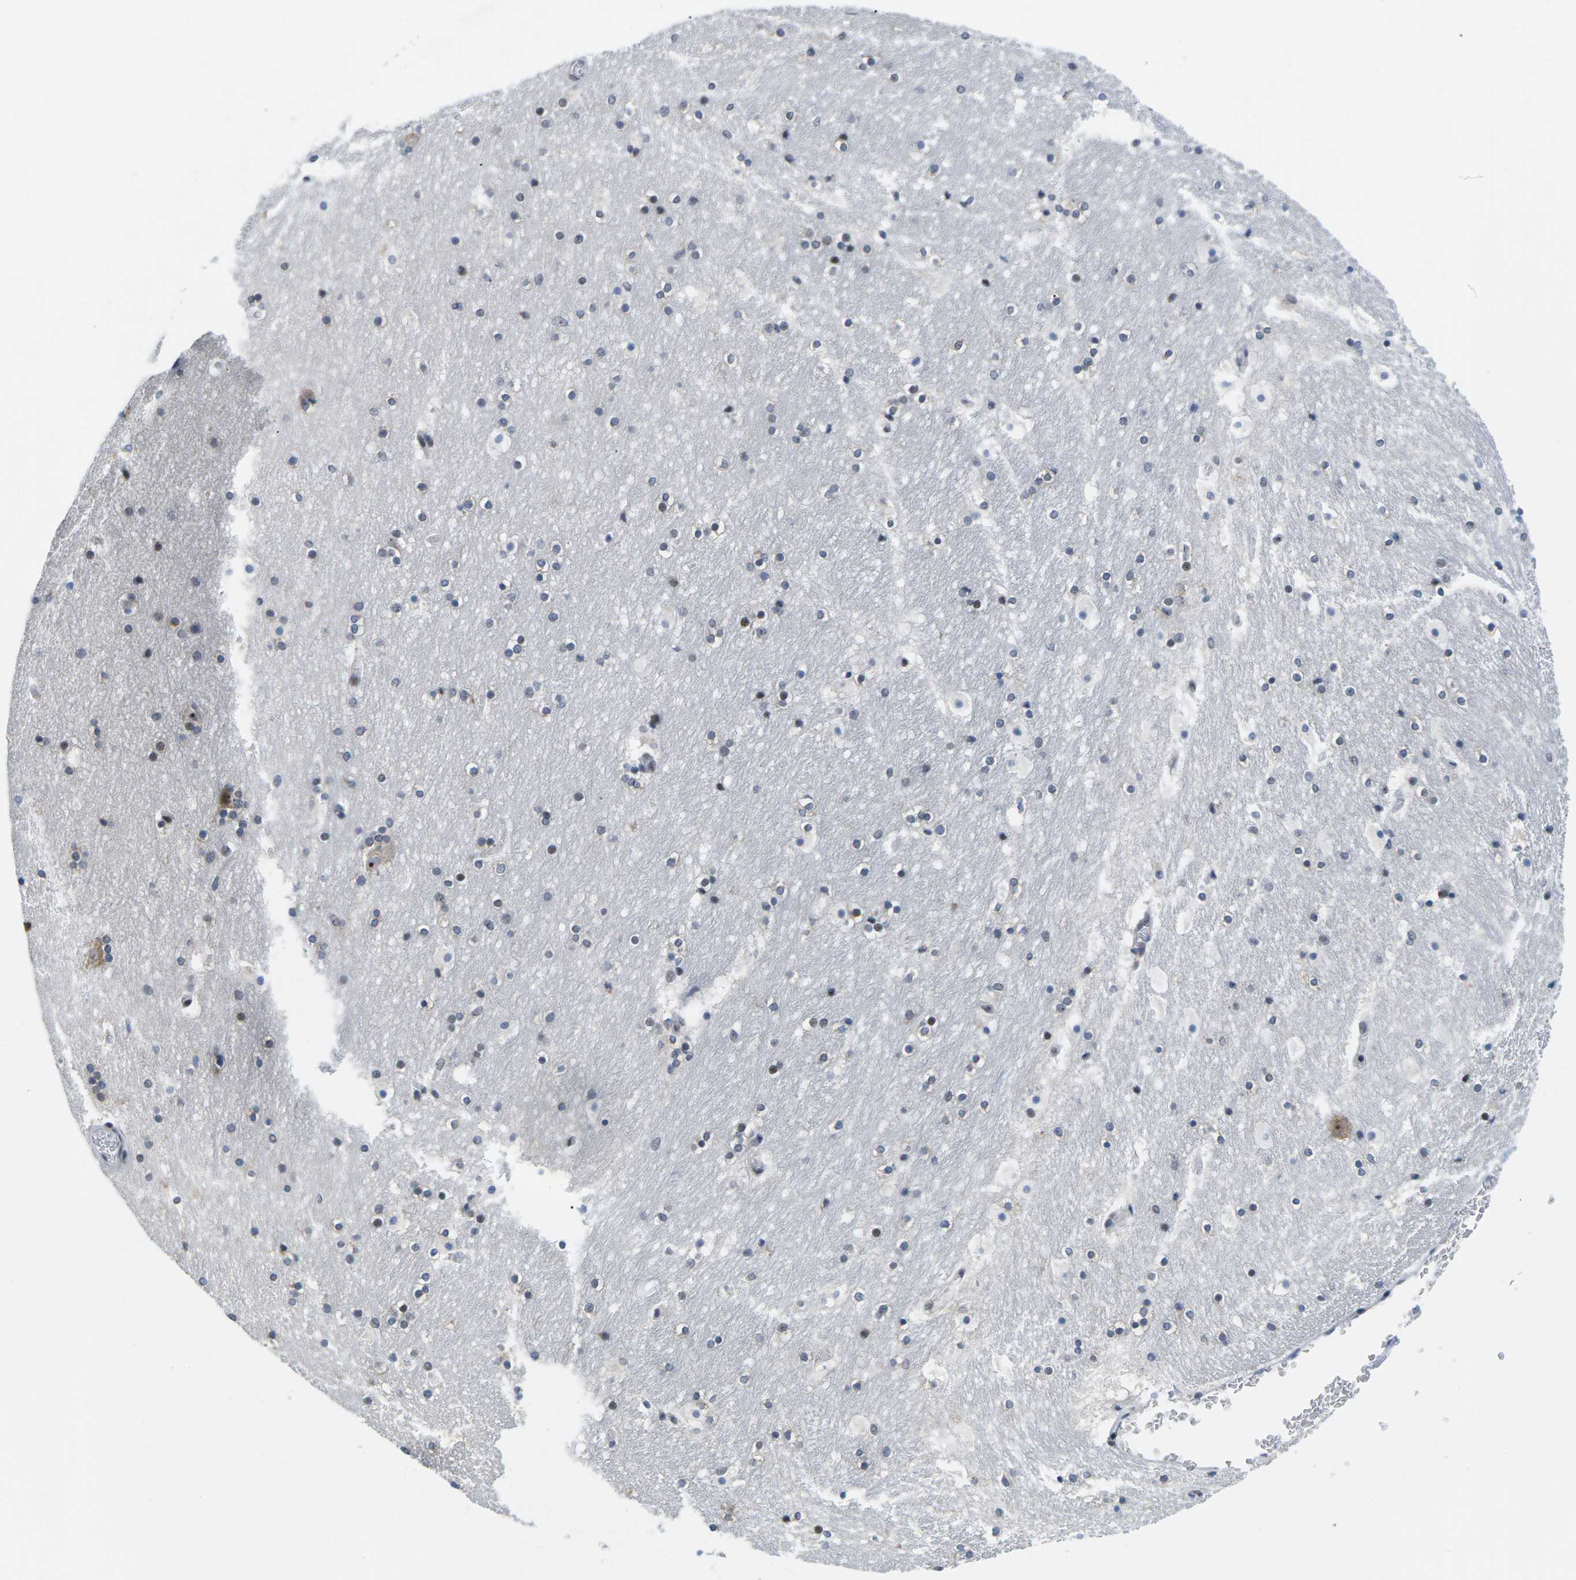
{"staining": {"intensity": "weak", "quantity": "<25%", "location": "nuclear"}, "tissue": "hippocampus", "cell_type": "Glial cells", "image_type": "normal", "snomed": [{"axis": "morphology", "description": "Normal tissue, NOS"}, {"axis": "topography", "description": "Hippocampus"}], "caption": "DAB (3,3'-diaminobenzidine) immunohistochemical staining of benign hippocampus shows no significant expression in glial cells.", "gene": "NSRP1", "patient": {"sex": "male", "age": 45}}